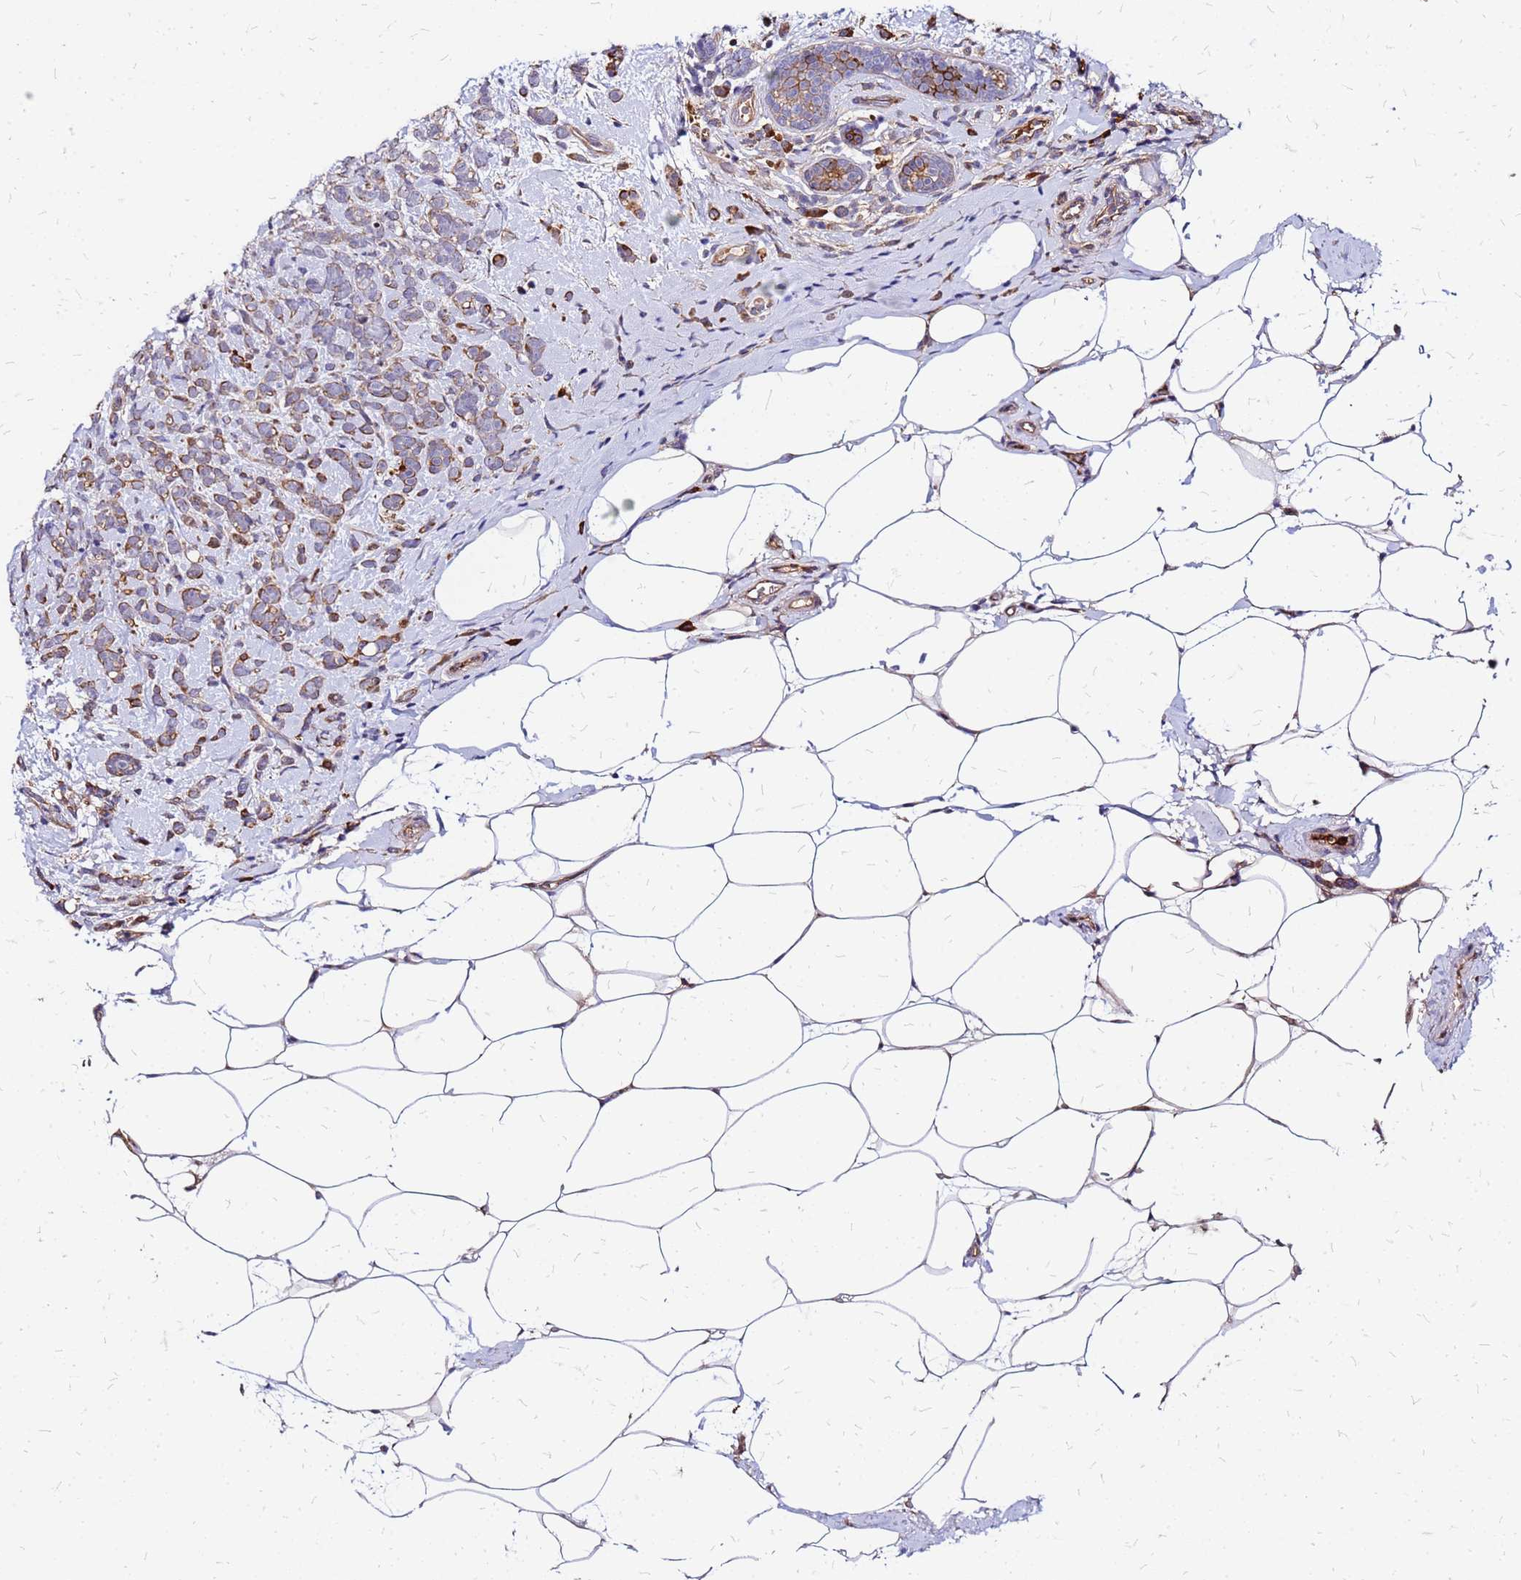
{"staining": {"intensity": "moderate", "quantity": ">75%", "location": "cytoplasmic/membranous"}, "tissue": "breast cancer", "cell_type": "Tumor cells", "image_type": "cancer", "snomed": [{"axis": "morphology", "description": "Lobular carcinoma"}, {"axis": "topography", "description": "Breast"}], "caption": "This is an image of immunohistochemistry staining of breast lobular carcinoma, which shows moderate positivity in the cytoplasmic/membranous of tumor cells.", "gene": "VMO1", "patient": {"sex": "female", "age": 58}}